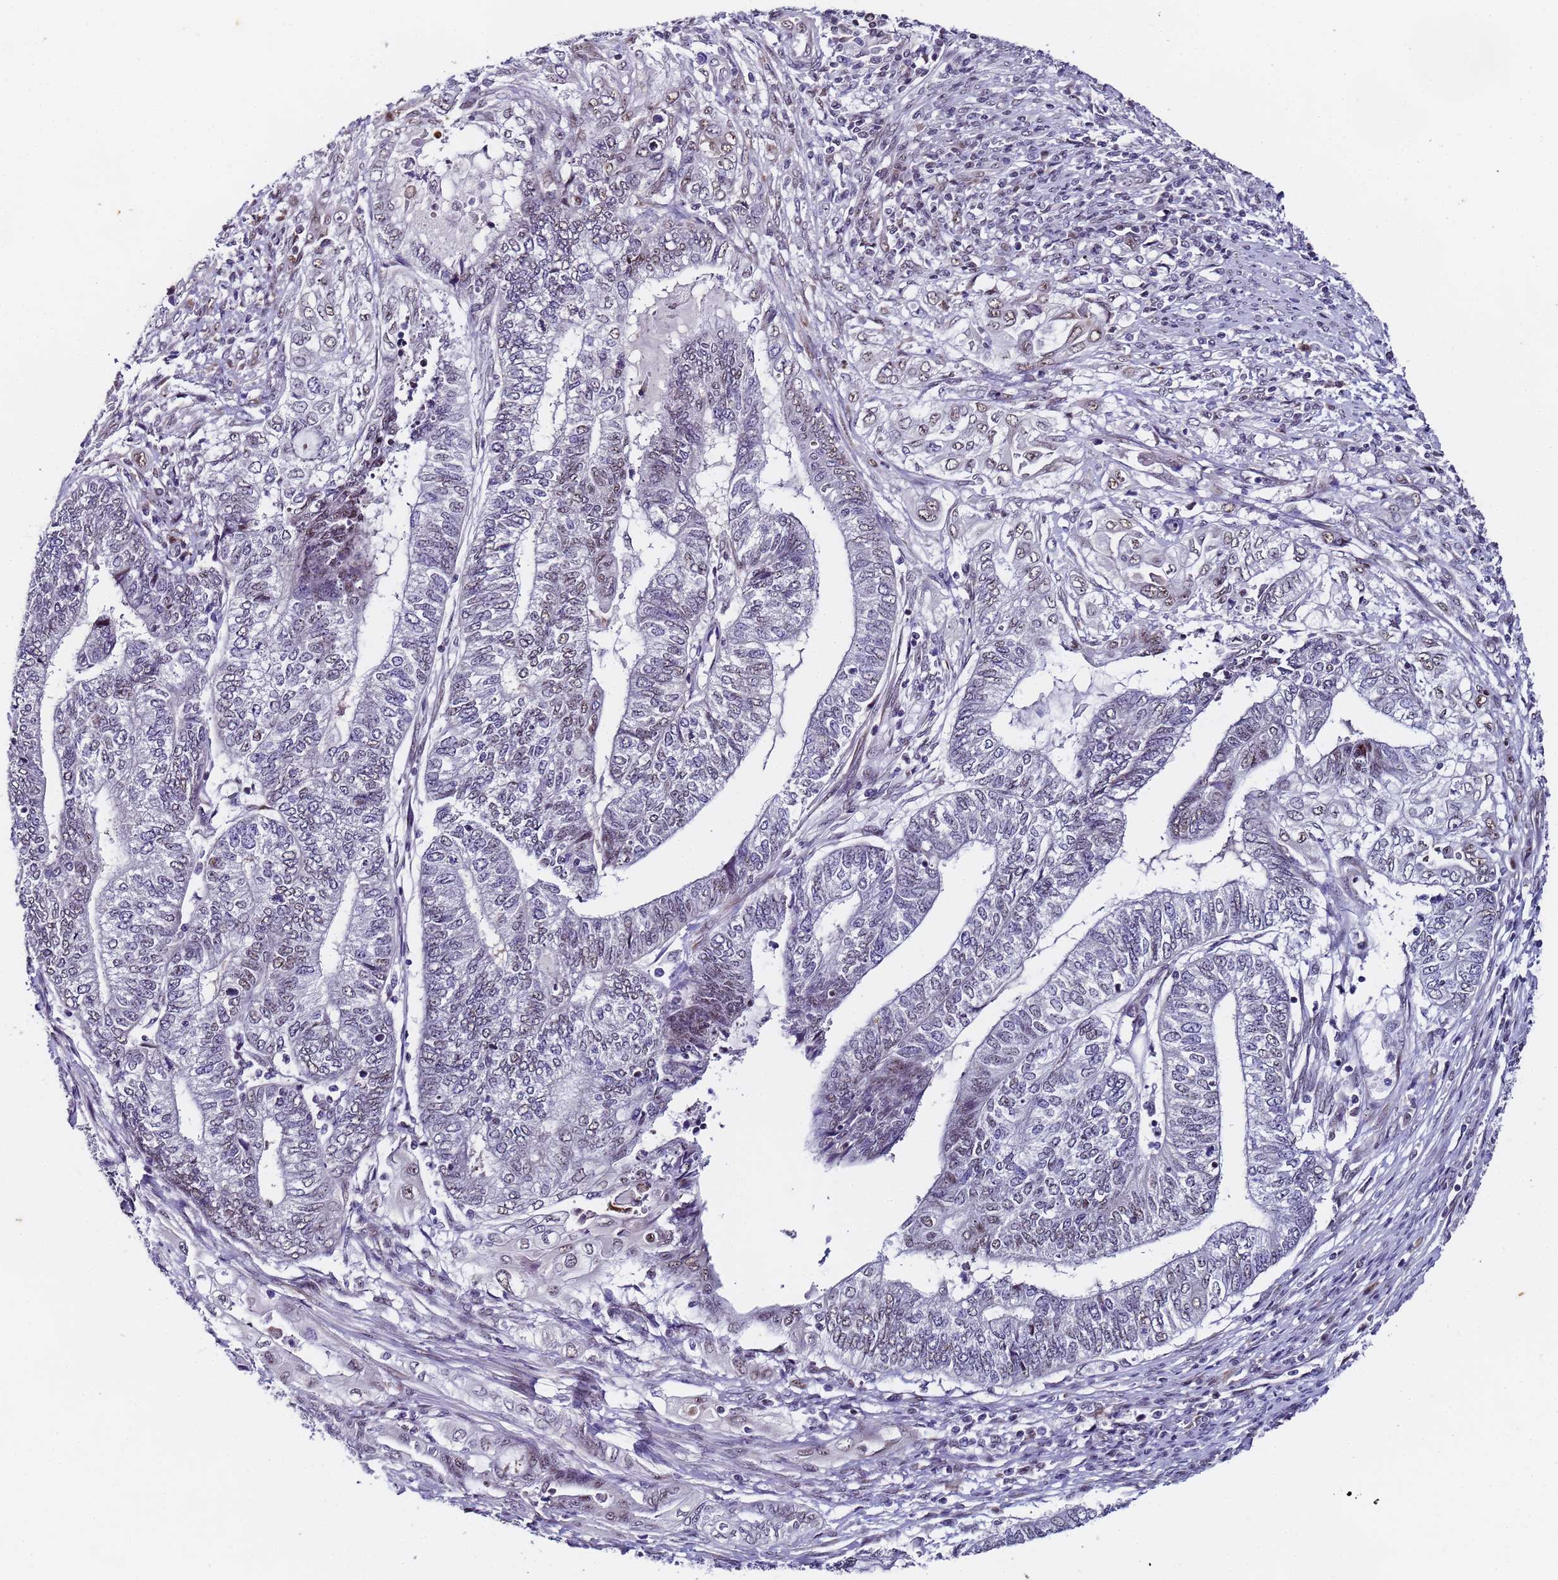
{"staining": {"intensity": "weak", "quantity": "<25%", "location": "nuclear"}, "tissue": "endometrial cancer", "cell_type": "Tumor cells", "image_type": "cancer", "snomed": [{"axis": "morphology", "description": "Adenocarcinoma, NOS"}, {"axis": "topography", "description": "Uterus"}, {"axis": "topography", "description": "Endometrium"}], "caption": "An IHC micrograph of adenocarcinoma (endometrial) is shown. There is no staining in tumor cells of adenocarcinoma (endometrial).", "gene": "FNBP4", "patient": {"sex": "female", "age": 70}}